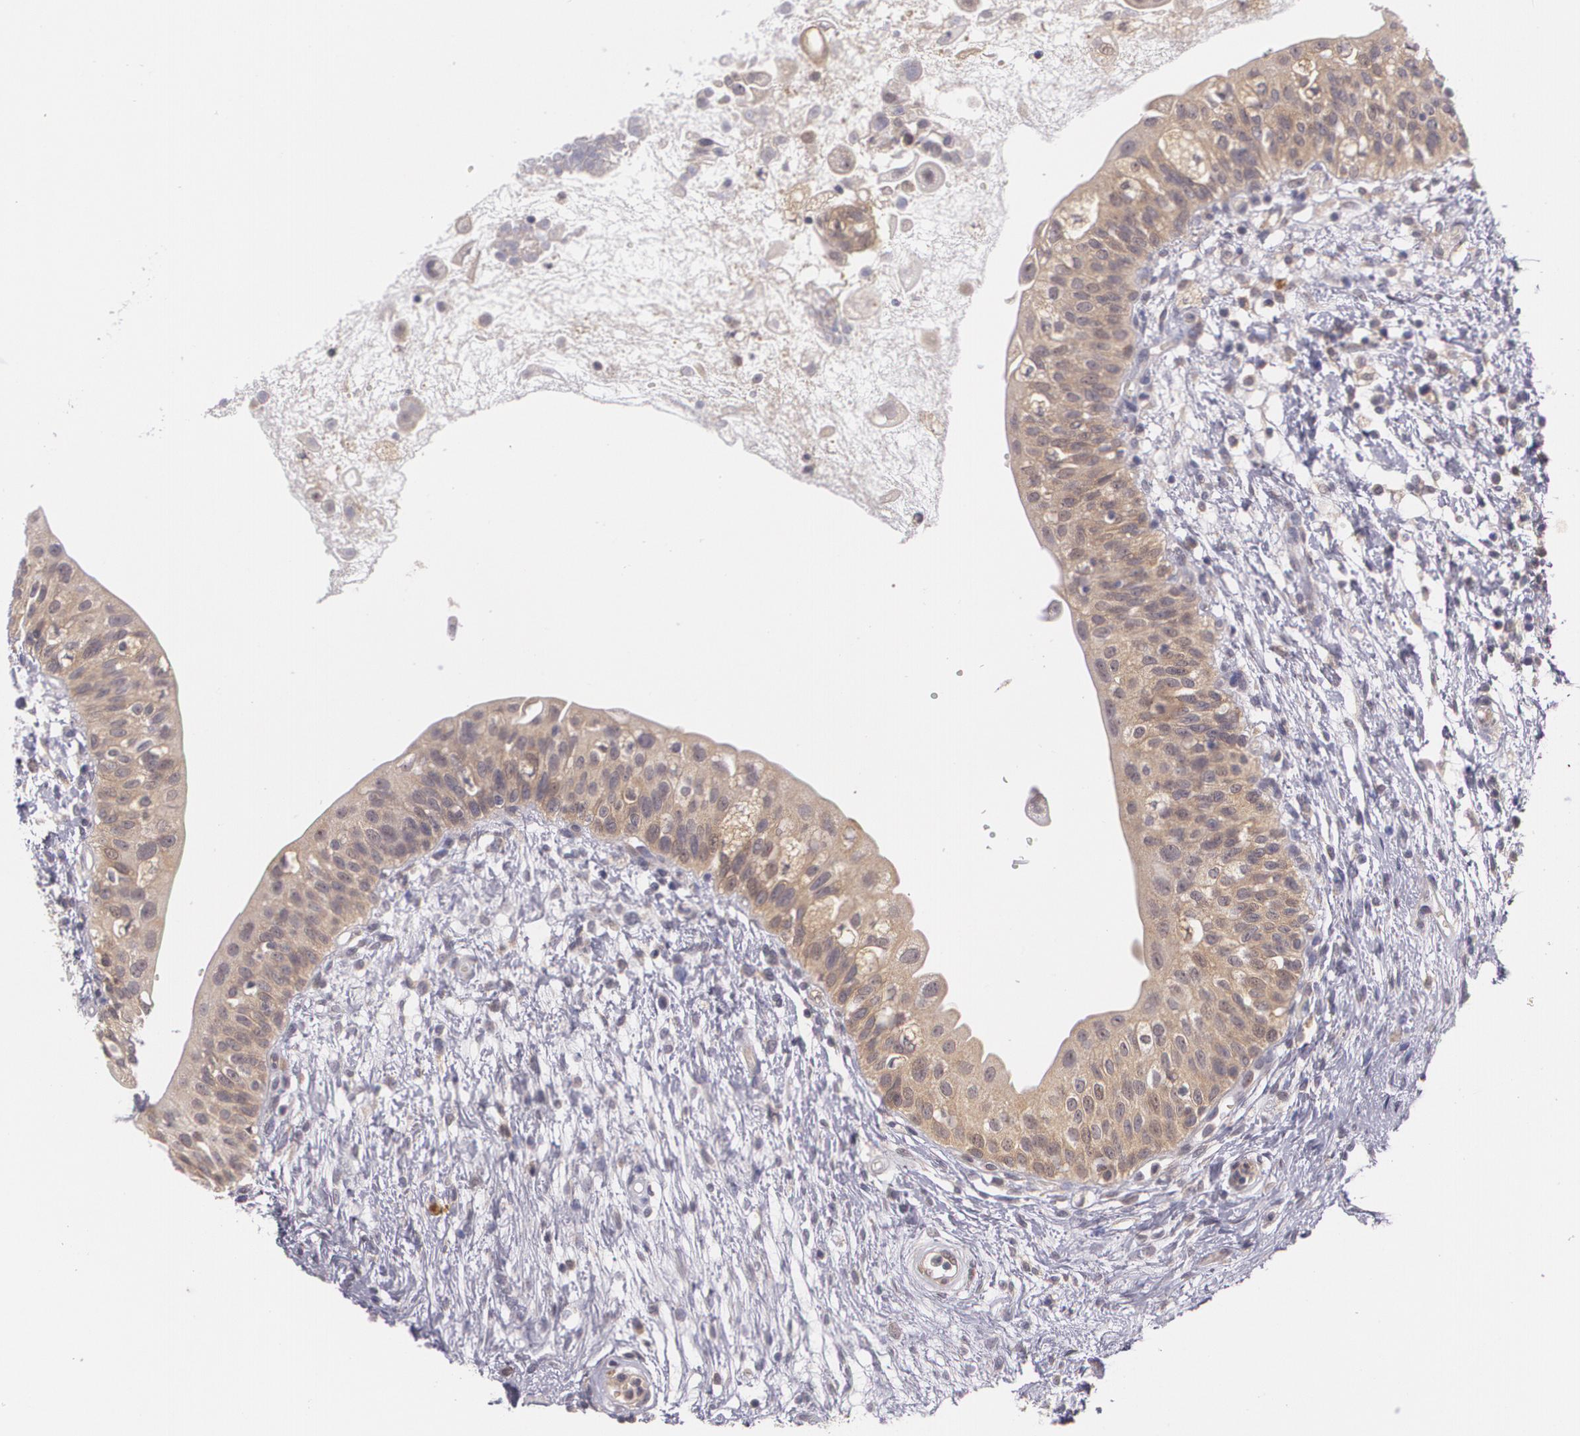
{"staining": {"intensity": "moderate", "quantity": ">75%", "location": "cytoplasmic/membranous"}, "tissue": "urinary bladder", "cell_type": "Urothelial cells", "image_type": "normal", "snomed": [{"axis": "morphology", "description": "Normal tissue, NOS"}, {"axis": "topography", "description": "Urinary bladder"}], "caption": "Immunohistochemical staining of unremarkable human urinary bladder reveals medium levels of moderate cytoplasmic/membranous staining in about >75% of urothelial cells.", "gene": "CCL17", "patient": {"sex": "female", "age": 55}}